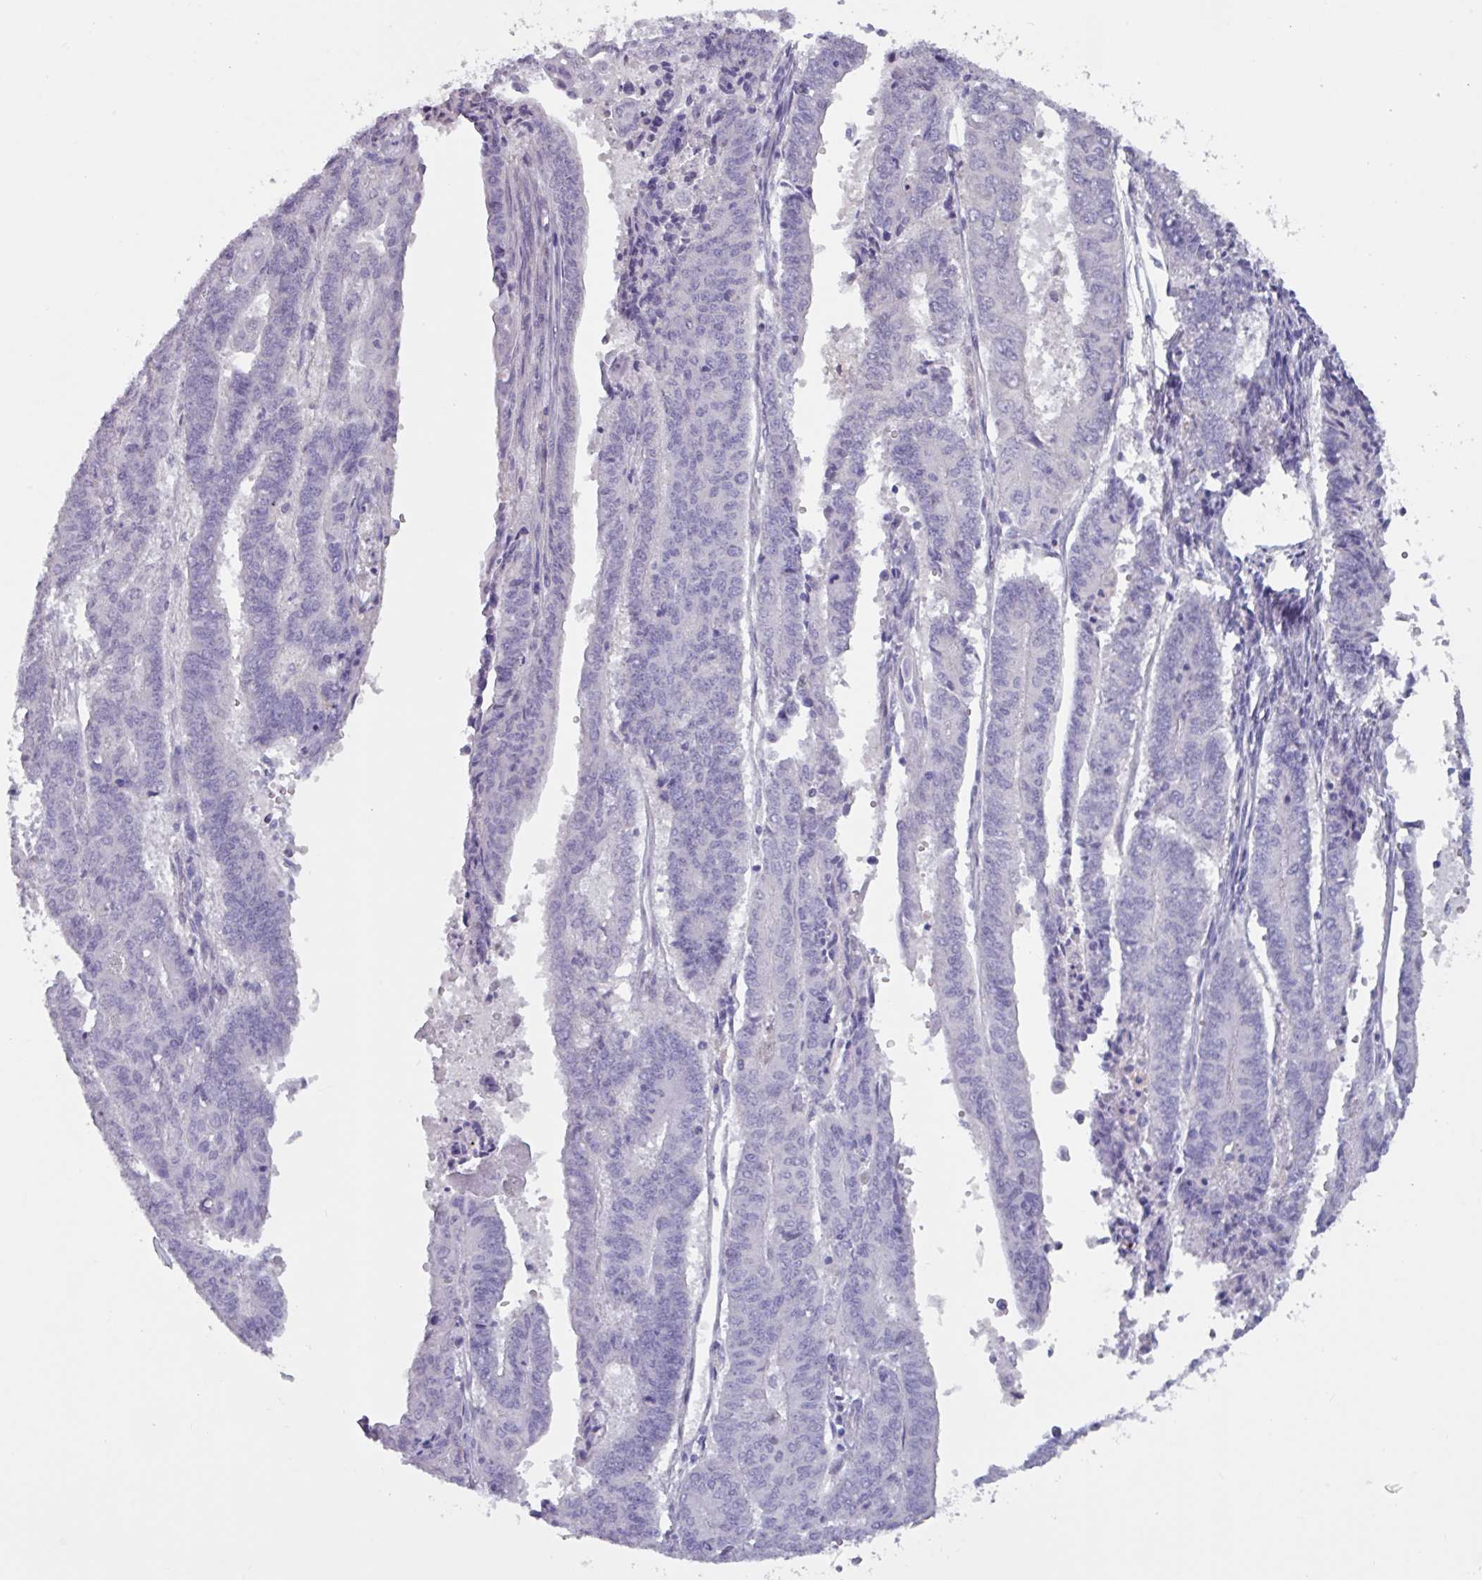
{"staining": {"intensity": "negative", "quantity": "none", "location": "none"}, "tissue": "endometrial cancer", "cell_type": "Tumor cells", "image_type": "cancer", "snomed": [{"axis": "morphology", "description": "Adenocarcinoma, NOS"}, {"axis": "topography", "description": "Endometrium"}], "caption": "High magnification brightfield microscopy of endometrial cancer stained with DAB (3,3'-diaminobenzidine) (brown) and counterstained with hematoxylin (blue): tumor cells show no significant staining.", "gene": "OR2T10", "patient": {"sex": "female", "age": 59}}